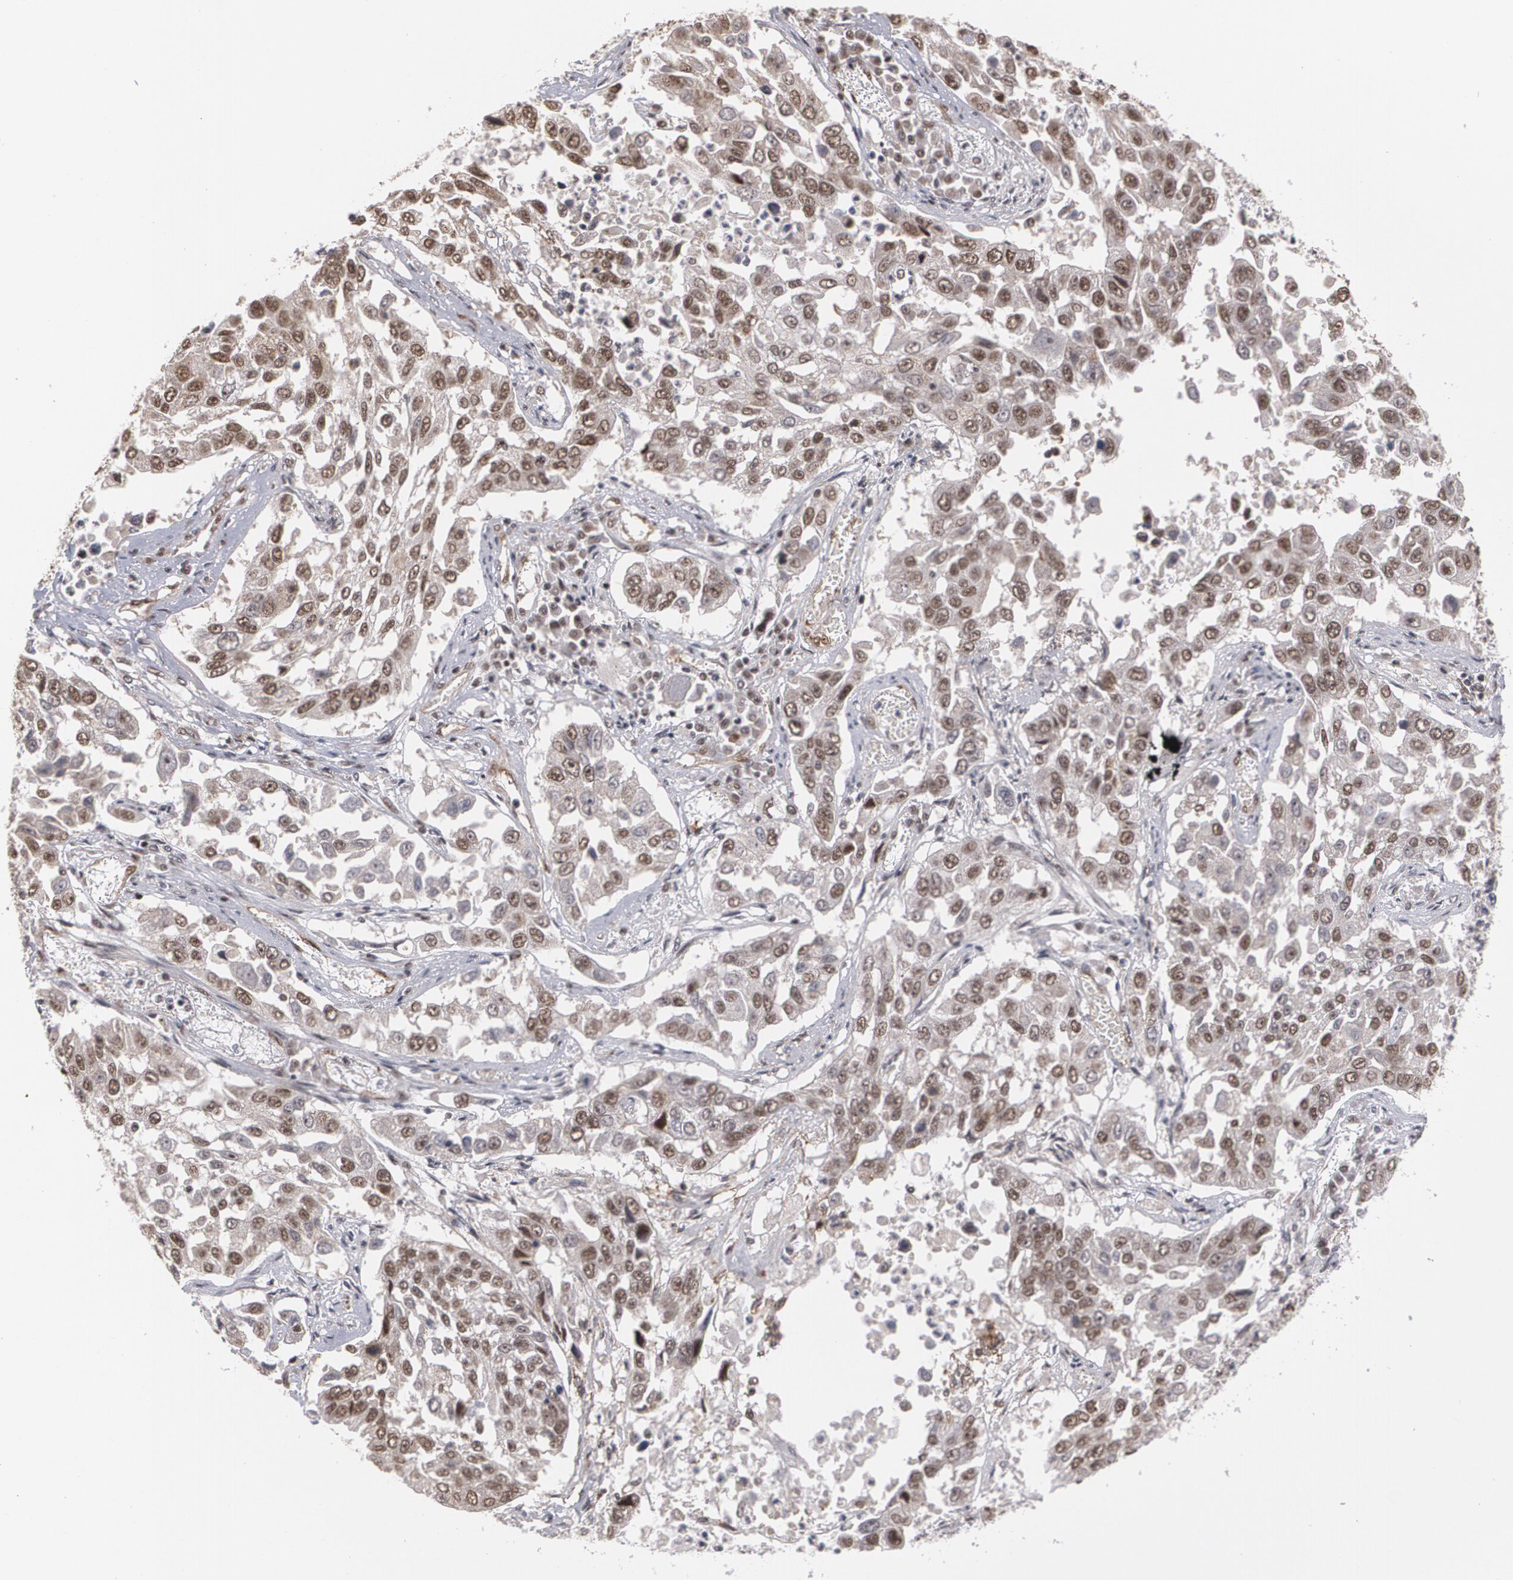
{"staining": {"intensity": "moderate", "quantity": ">75%", "location": "cytoplasmic/membranous,nuclear"}, "tissue": "lung cancer", "cell_type": "Tumor cells", "image_type": "cancer", "snomed": [{"axis": "morphology", "description": "Squamous cell carcinoma, NOS"}, {"axis": "topography", "description": "Lung"}], "caption": "Lung squamous cell carcinoma stained with a brown dye reveals moderate cytoplasmic/membranous and nuclear positive expression in about >75% of tumor cells.", "gene": "ZNF75A", "patient": {"sex": "male", "age": 71}}